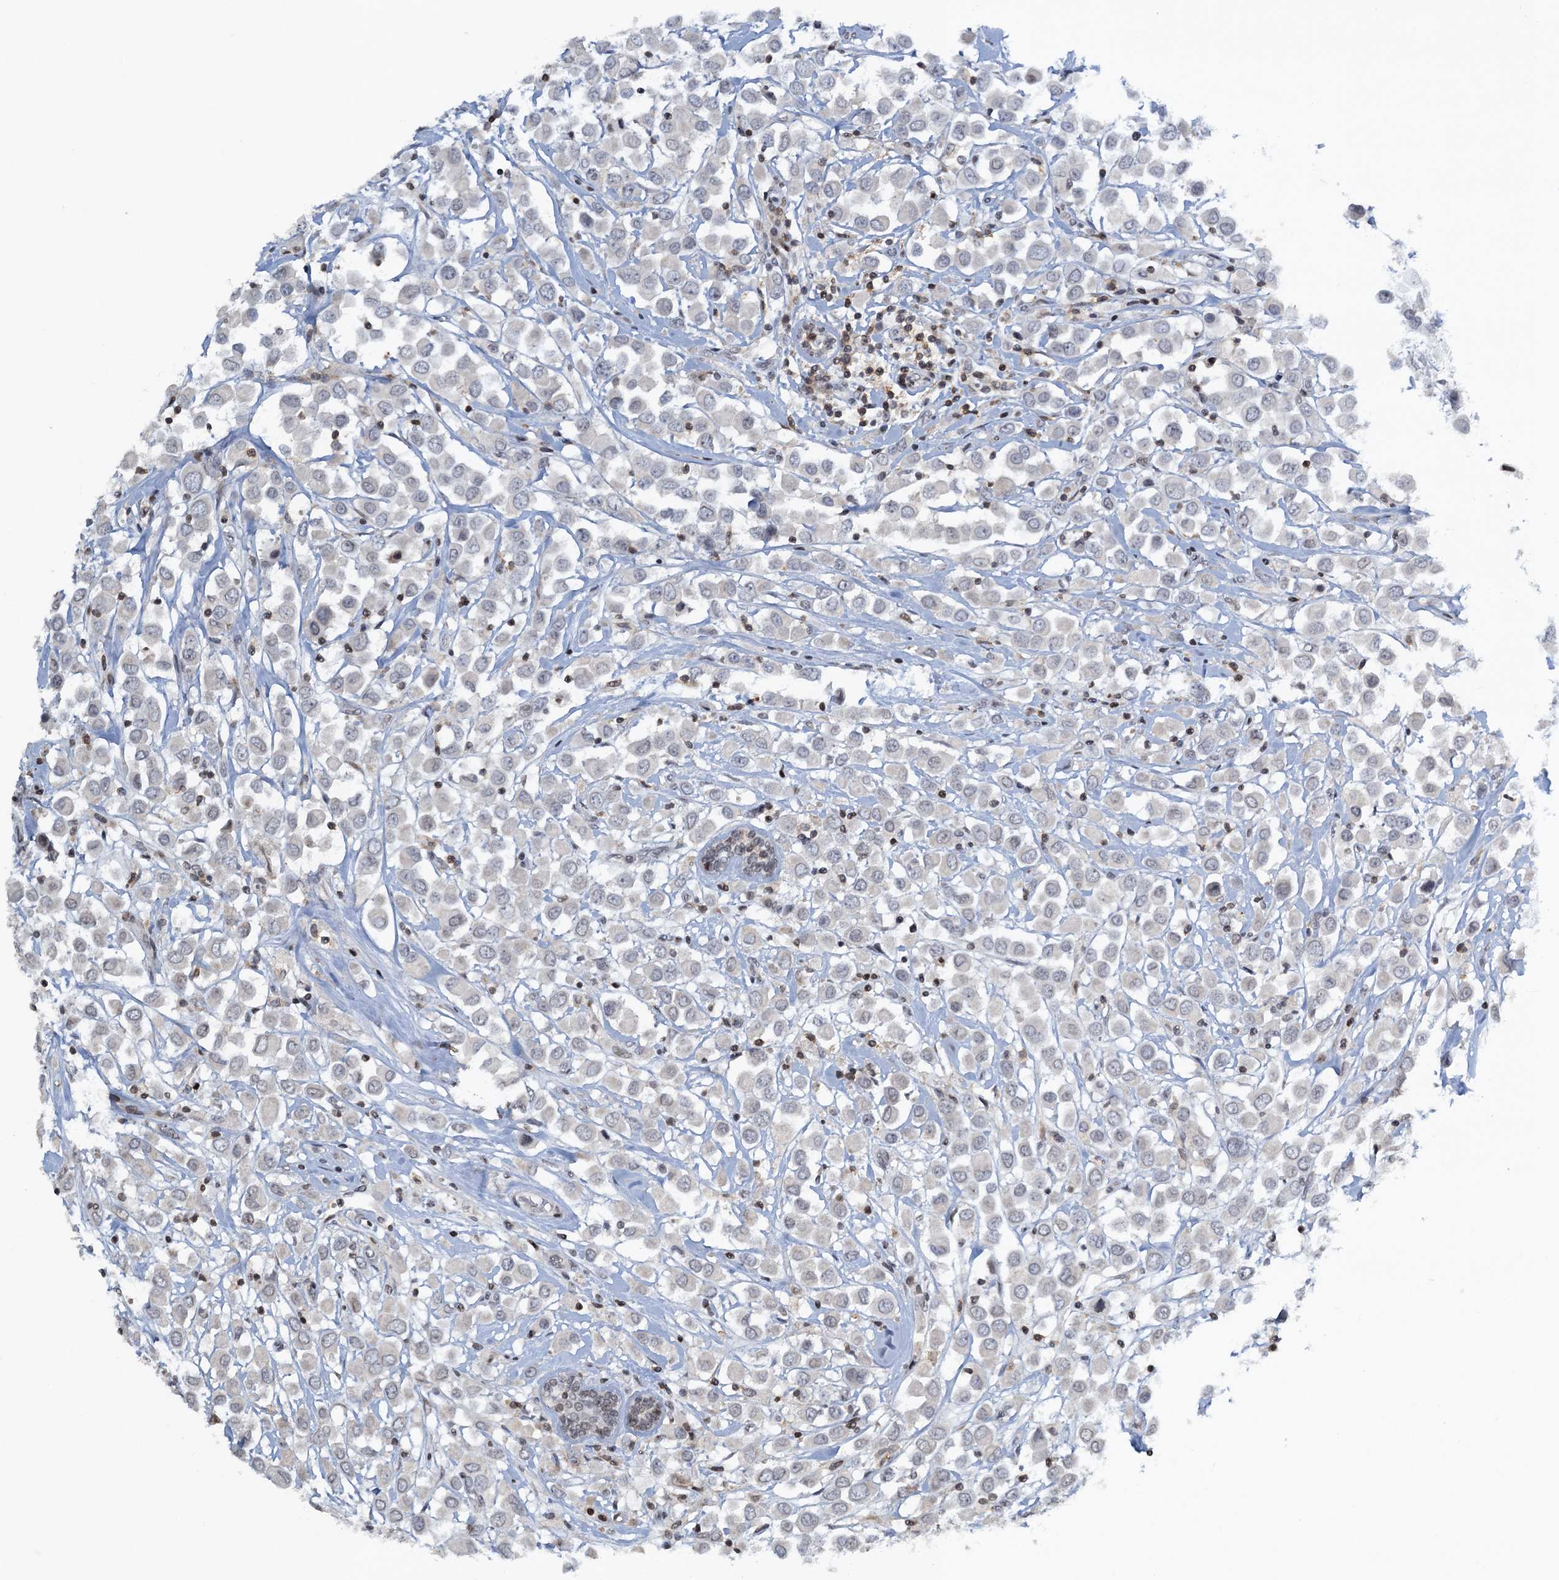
{"staining": {"intensity": "negative", "quantity": "none", "location": "none"}, "tissue": "breast cancer", "cell_type": "Tumor cells", "image_type": "cancer", "snomed": [{"axis": "morphology", "description": "Duct carcinoma"}, {"axis": "topography", "description": "Breast"}], "caption": "Tumor cells are negative for brown protein staining in infiltrating ductal carcinoma (breast). (DAB (3,3'-diaminobenzidine) immunohistochemistry with hematoxylin counter stain).", "gene": "FYB1", "patient": {"sex": "female", "age": 61}}